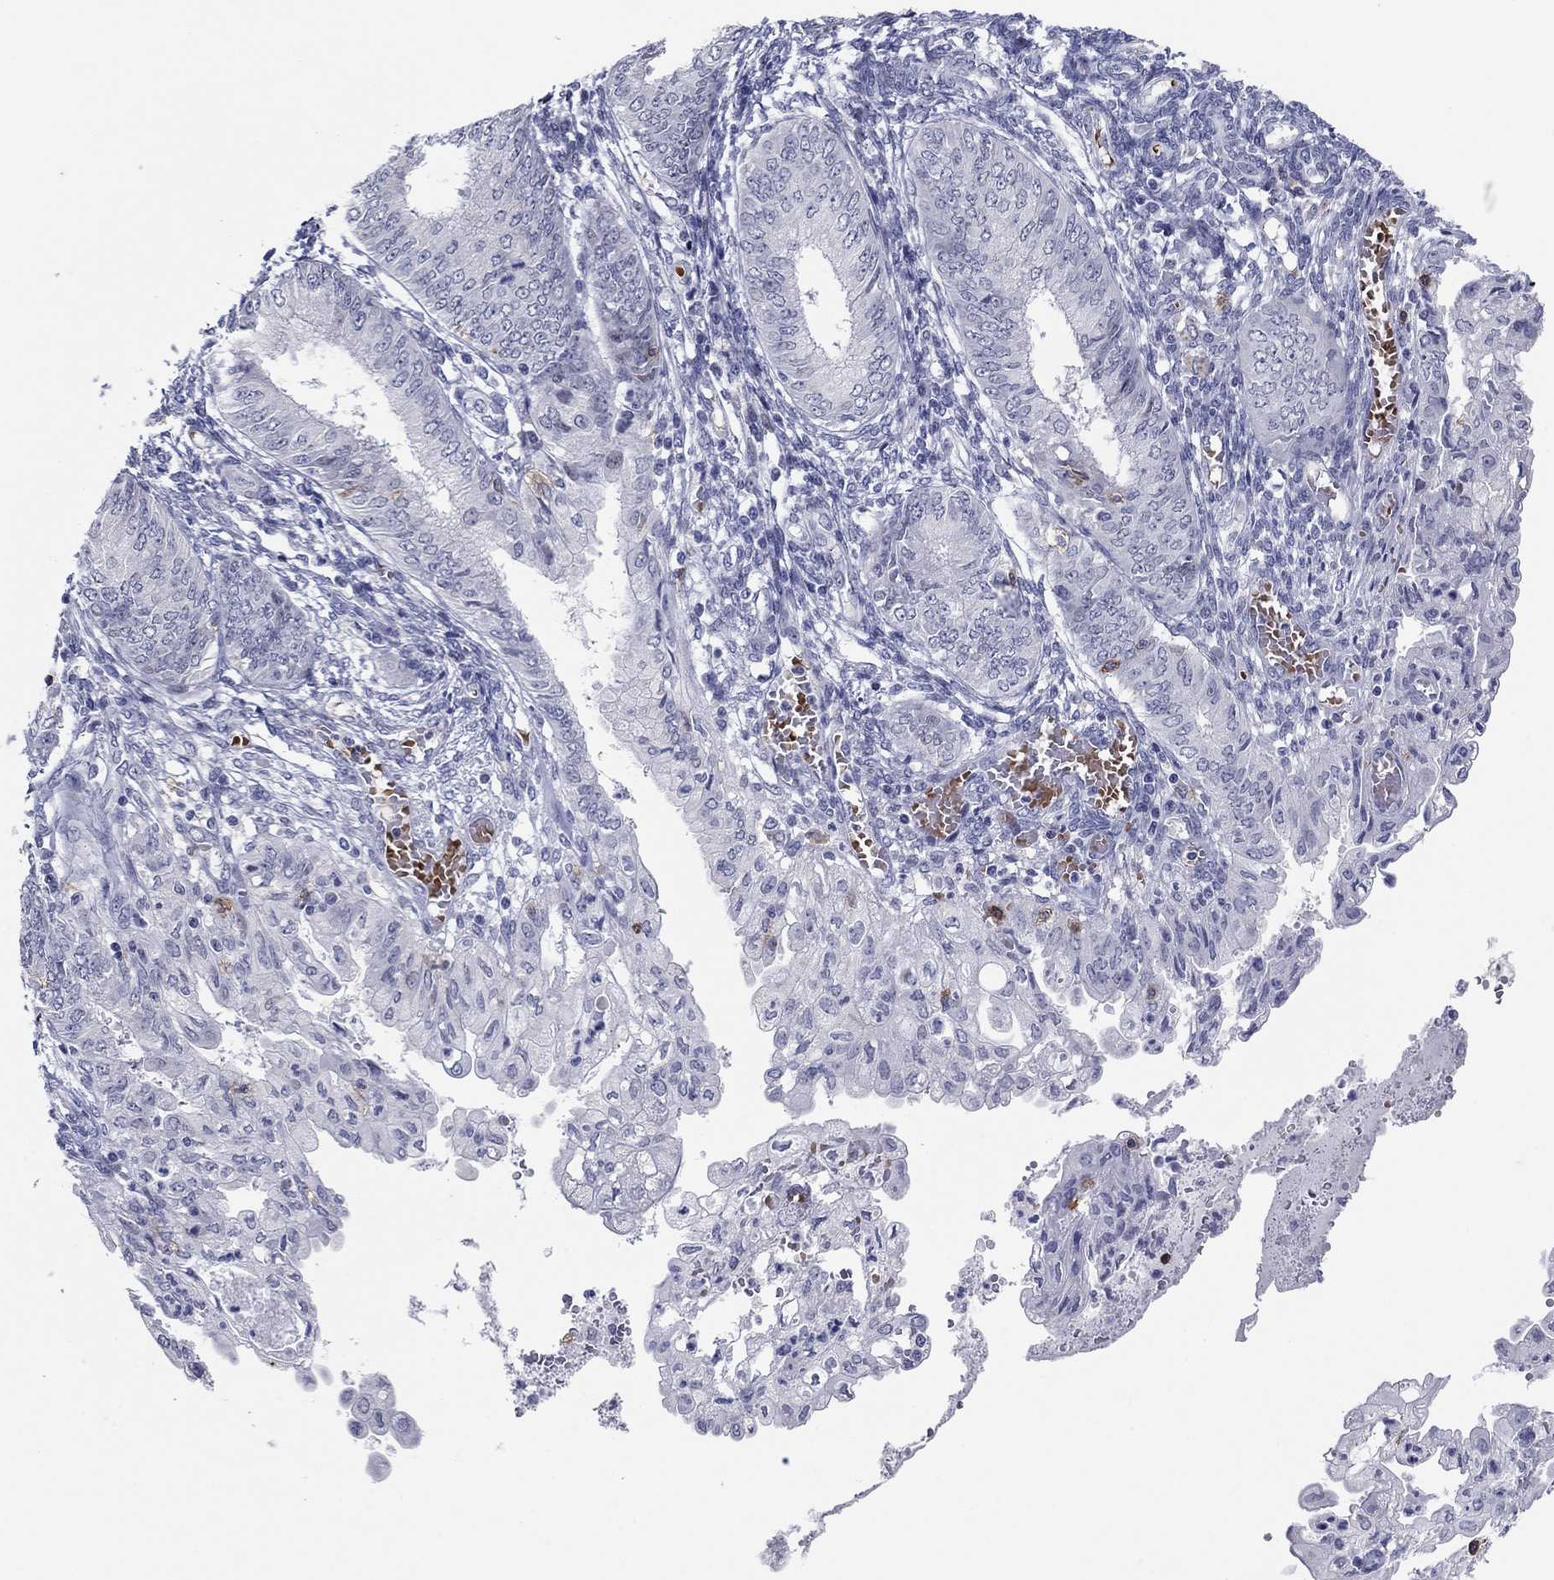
{"staining": {"intensity": "negative", "quantity": "none", "location": "none"}, "tissue": "endometrial cancer", "cell_type": "Tumor cells", "image_type": "cancer", "snomed": [{"axis": "morphology", "description": "Adenocarcinoma, NOS"}, {"axis": "topography", "description": "Endometrium"}], "caption": "Immunohistochemistry photomicrograph of neoplastic tissue: human endometrial cancer stained with DAB (3,3'-diaminobenzidine) demonstrates no significant protein expression in tumor cells.", "gene": "ITGAE", "patient": {"sex": "female", "age": 68}}